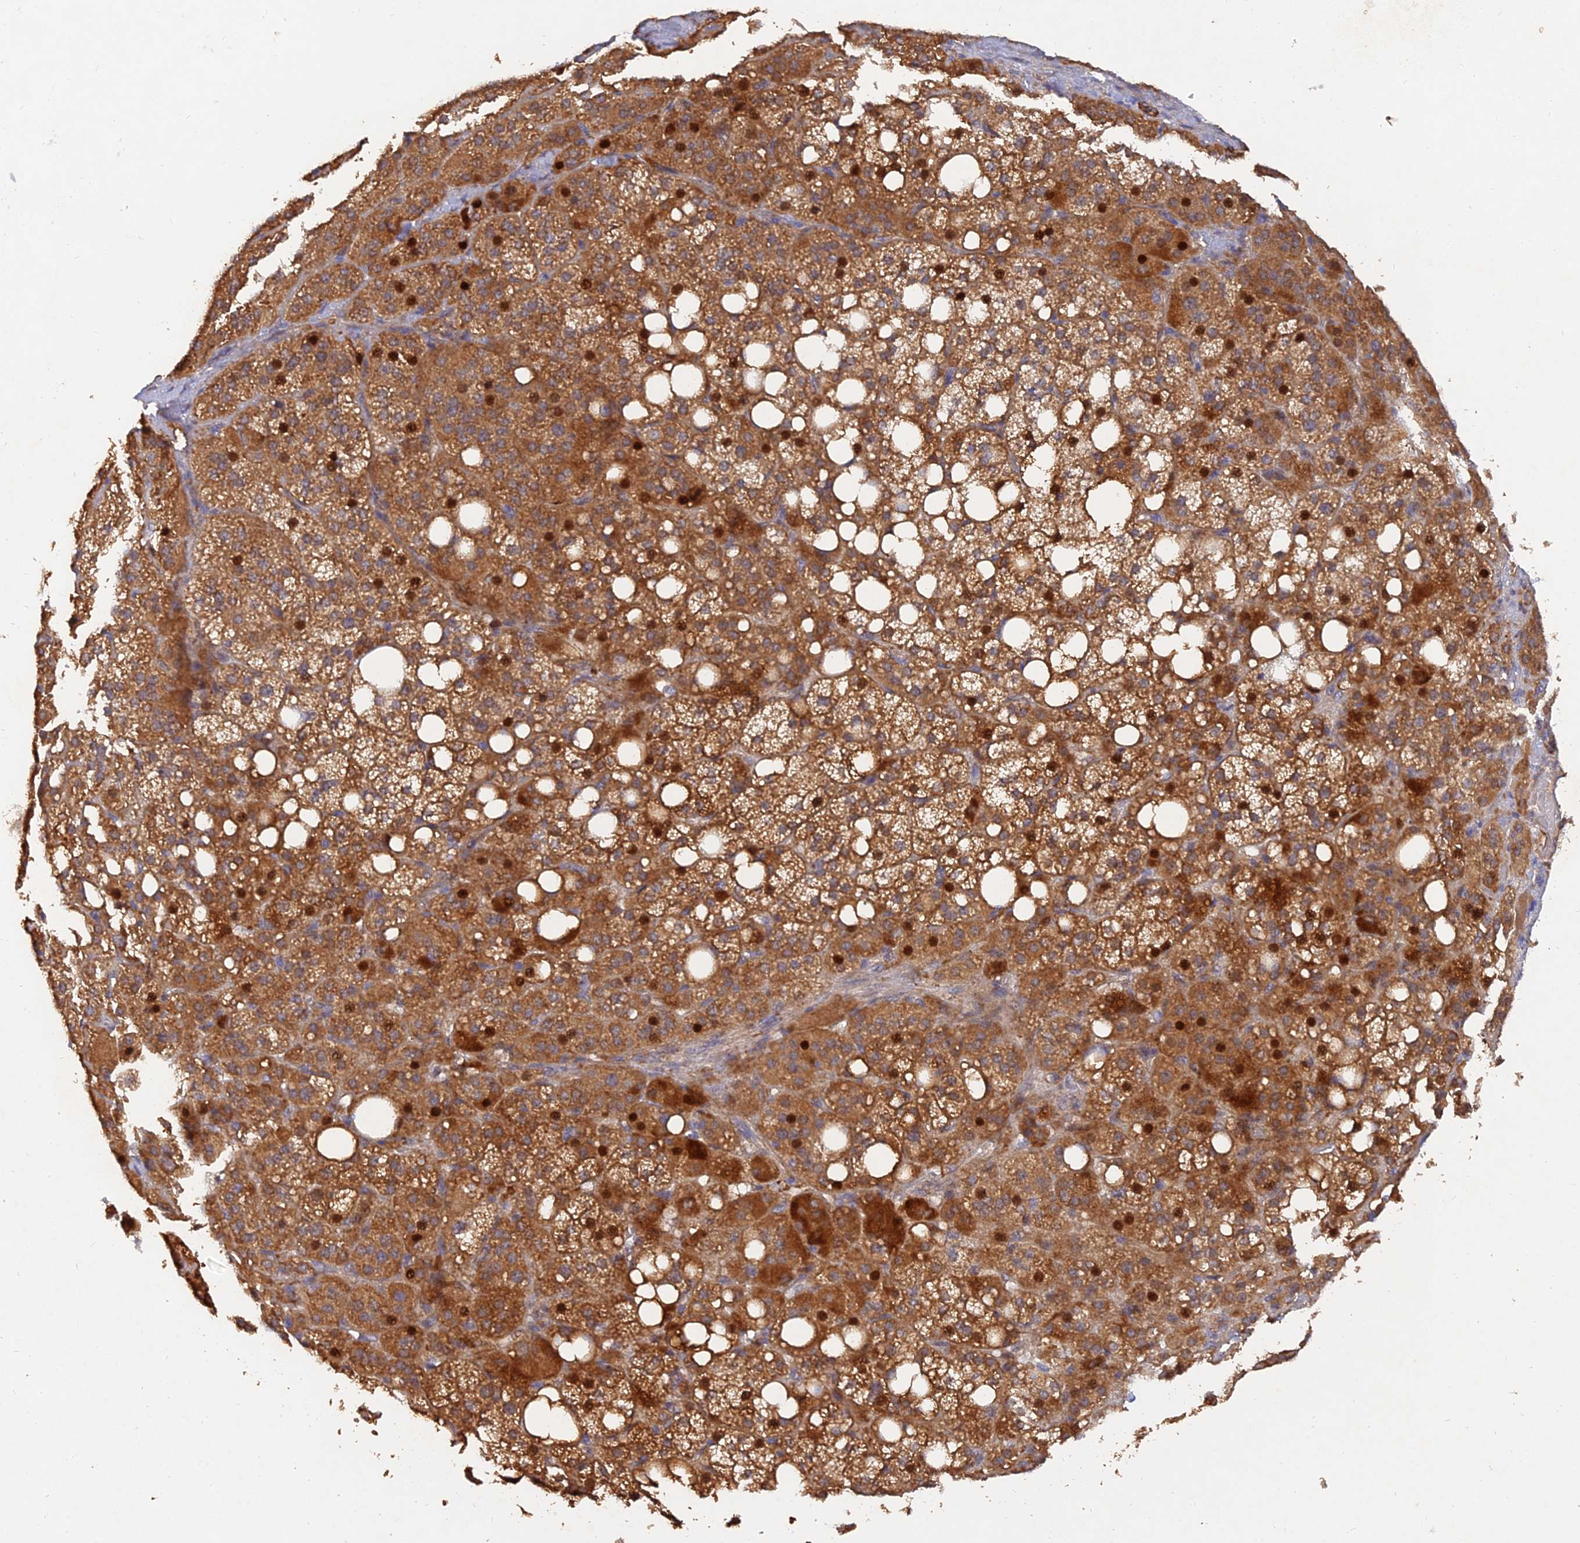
{"staining": {"intensity": "strong", "quantity": ">75%", "location": "cytoplasmic/membranous,nuclear"}, "tissue": "adrenal gland", "cell_type": "Glandular cells", "image_type": "normal", "snomed": [{"axis": "morphology", "description": "Normal tissue, NOS"}, {"axis": "topography", "description": "Adrenal gland"}], "caption": "This is an image of immunohistochemistry (IHC) staining of benign adrenal gland, which shows strong positivity in the cytoplasmic/membranous,nuclear of glandular cells.", "gene": "SLC38A11", "patient": {"sex": "female", "age": 59}}